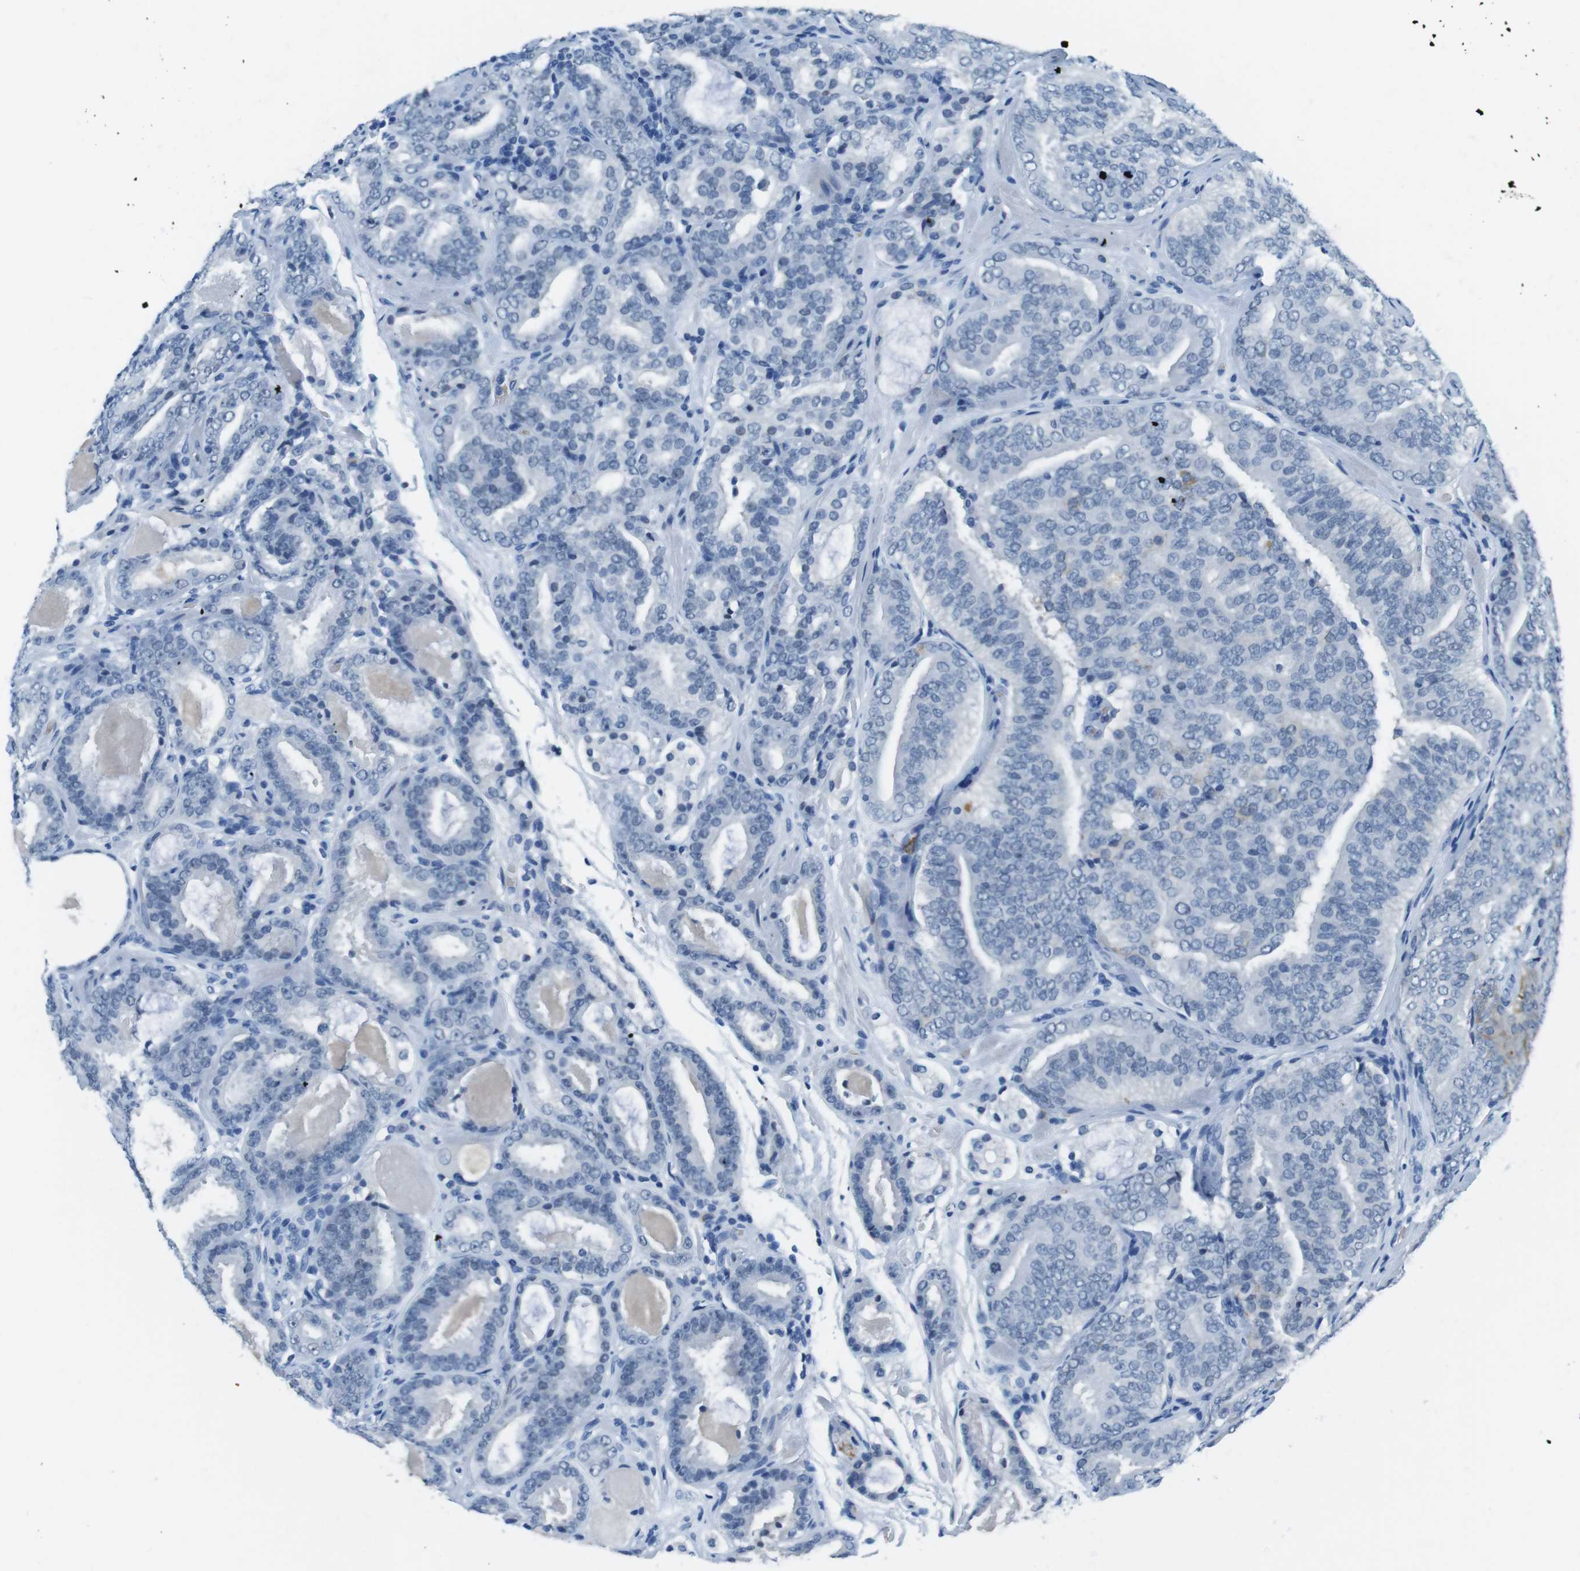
{"staining": {"intensity": "negative", "quantity": "none", "location": "none"}, "tissue": "prostate cancer", "cell_type": "Tumor cells", "image_type": "cancer", "snomed": [{"axis": "morphology", "description": "Adenocarcinoma, Low grade"}, {"axis": "topography", "description": "Prostate"}], "caption": "An immunohistochemistry photomicrograph of low-grade adenocarcinoma (prostate) is shown. There is no staining in tumor cells of low-grade adenocarcinoma (prostate). (Brightfield microscopy of DAB (3,3'-diaminobenzidine) immunohistochemistry at high magnification).", "gene": "TFAP2C", "patient": {"sex": "male", "age": 69}}